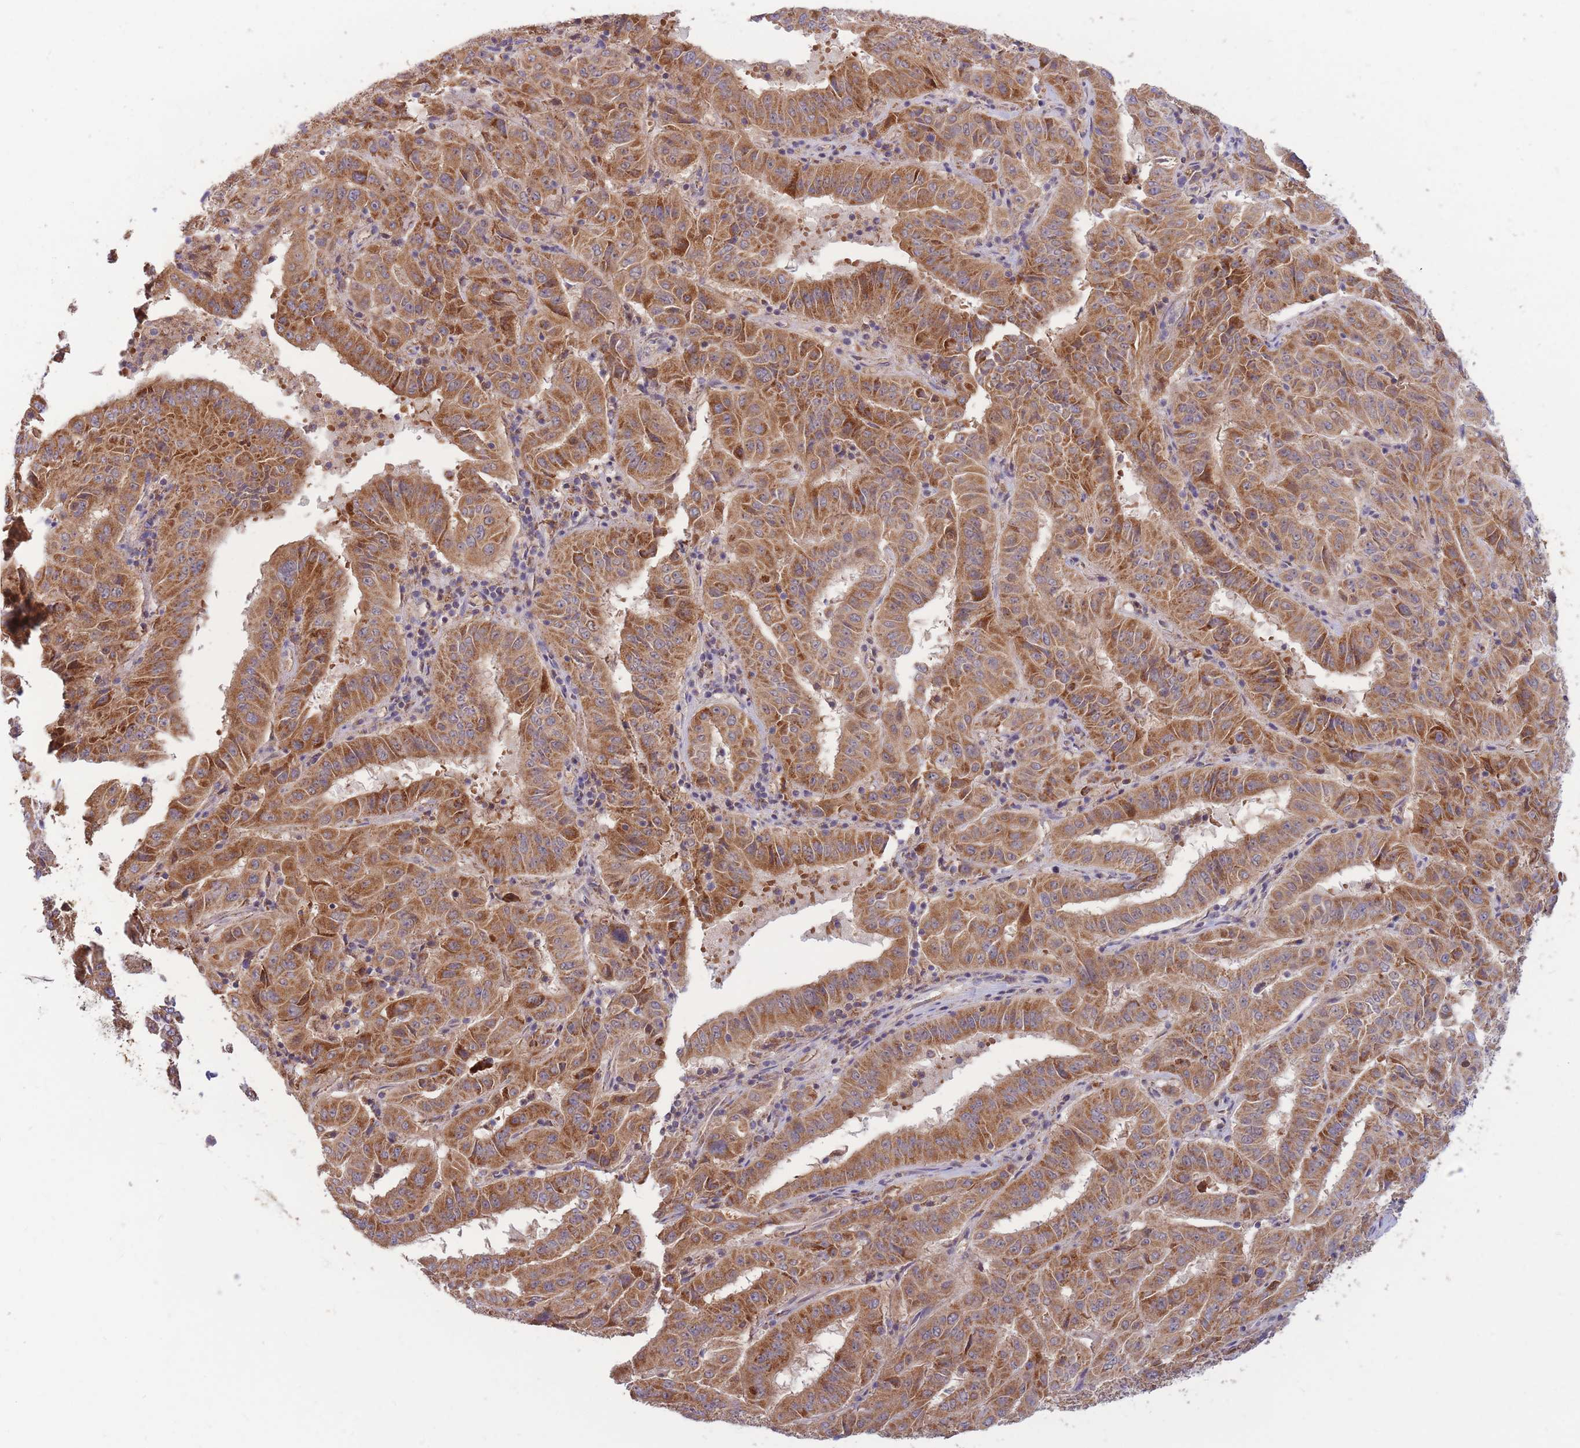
{"staining": {"intensity": "moderate", "quantity": ">75%", "location": "cytoplasmic/membranous"}, "tissue": "pancreatic cancer", "cell_type": "Tumor cells", "image_type": "cancer", "snomed": [{"axis": "morphology", "description": "Adenocarcinoma, NOS"}, {"axis": "topography", "description": "Pancreas"}], "caption": "This is an image of IHC staining of pancreatic cancer (adenocarcinoma), which shows moderate staining in the cytoplasmic/membranous of tumor cells.", "gene": "PTPMT1", "patient": {"sex": "male", "age": 63}}